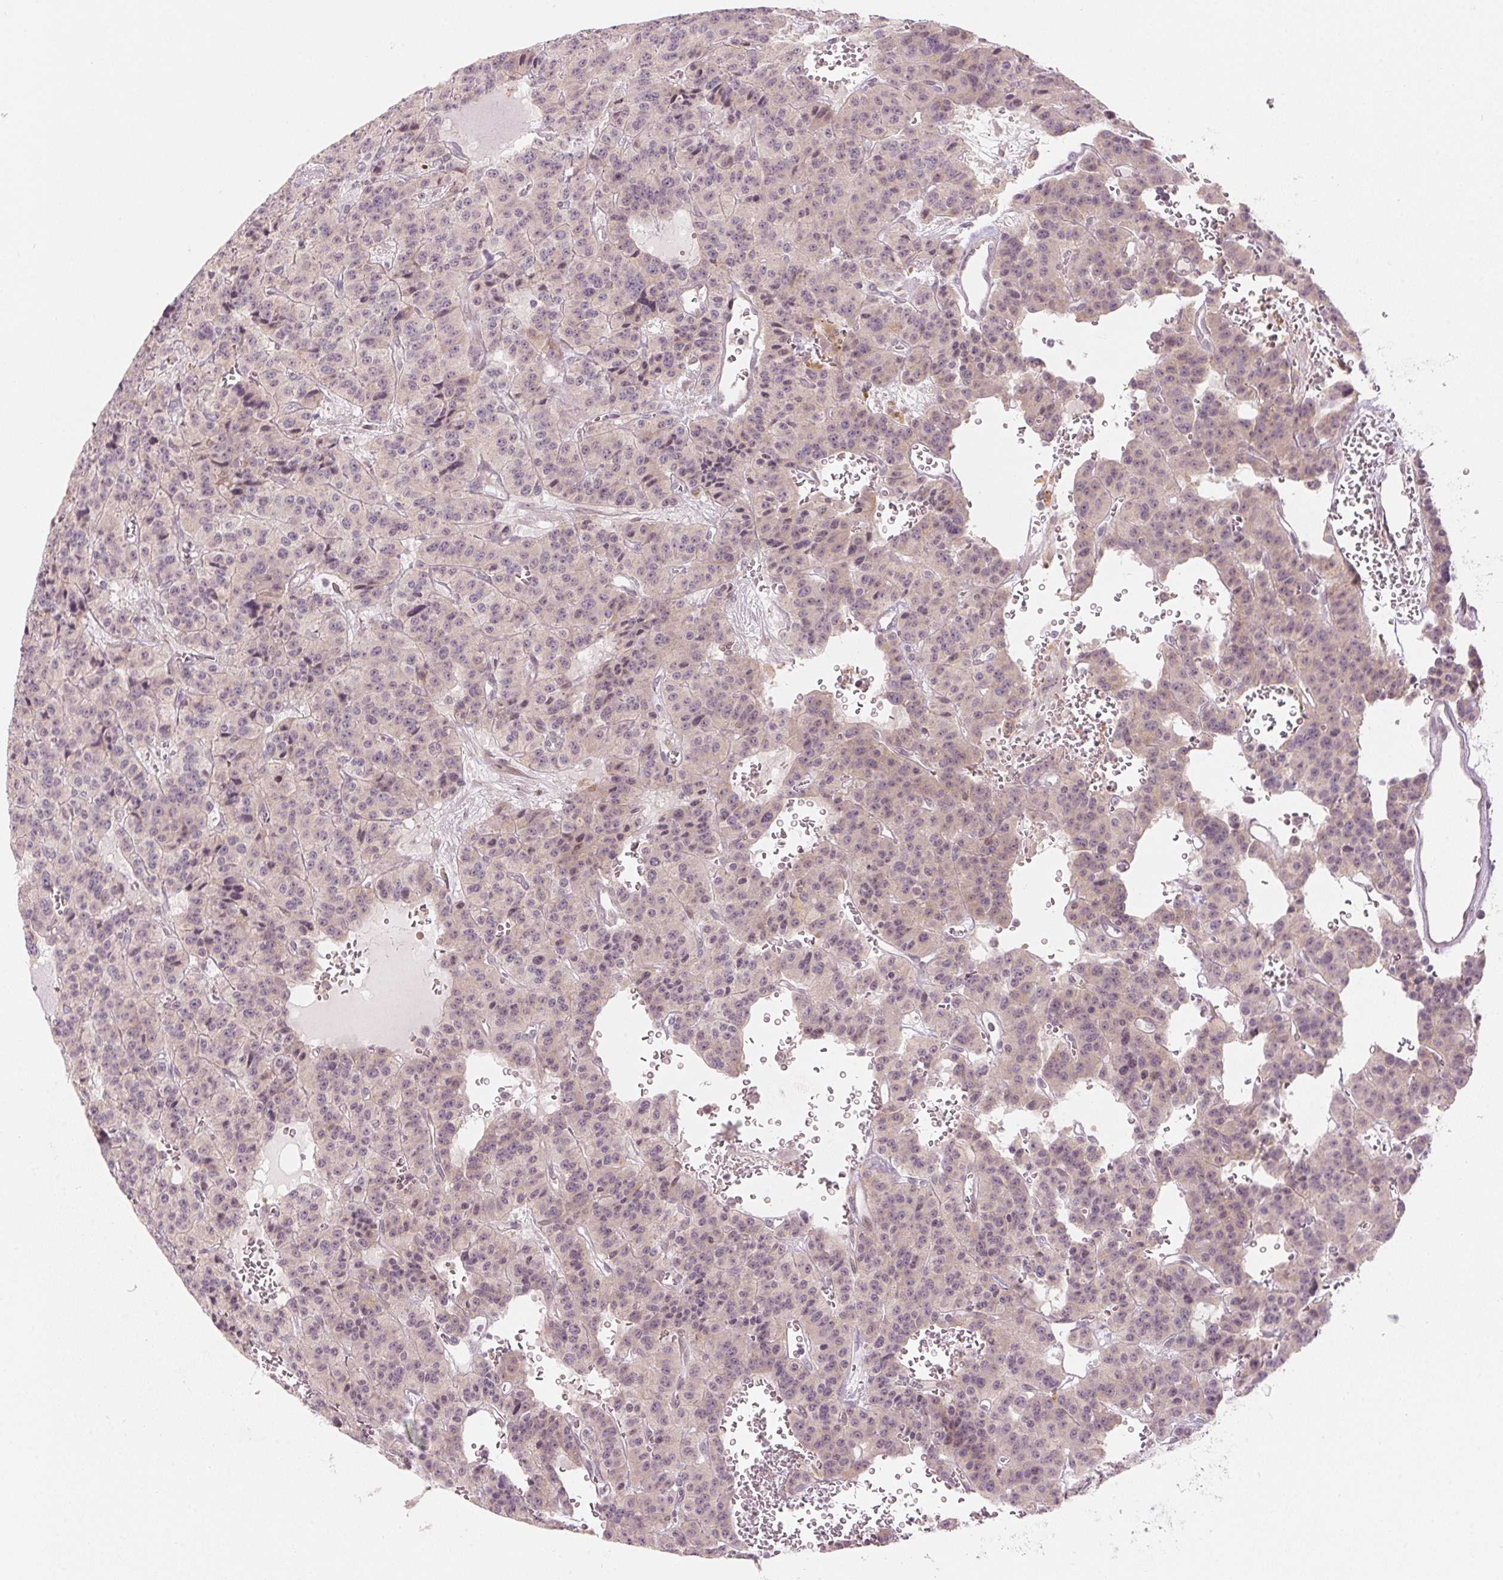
{"staining": {"intensity": "weak", "quantity": "<25%", "location": "cytoplasmic/membranous"}, "tissue": "carcinoid", "cell_type": "Tumor cells", "image_type": "cancer", "snomed": [{"axis": "morphology", "description": "Carcinoid, malignant, NOS"}, {"axis": "topography", "description": "Lung"}], "caption": "Carcinoid was stained to show a protein in brown. There is no significant expression in tumor cells. The staining is performed using DAB (3,3'-diaminobenzidine) brown chromogen with nuclei counter-stained in using hematoxylin.", "gene": "TMED6", "patient": {"sex": "female", "age": 71}}